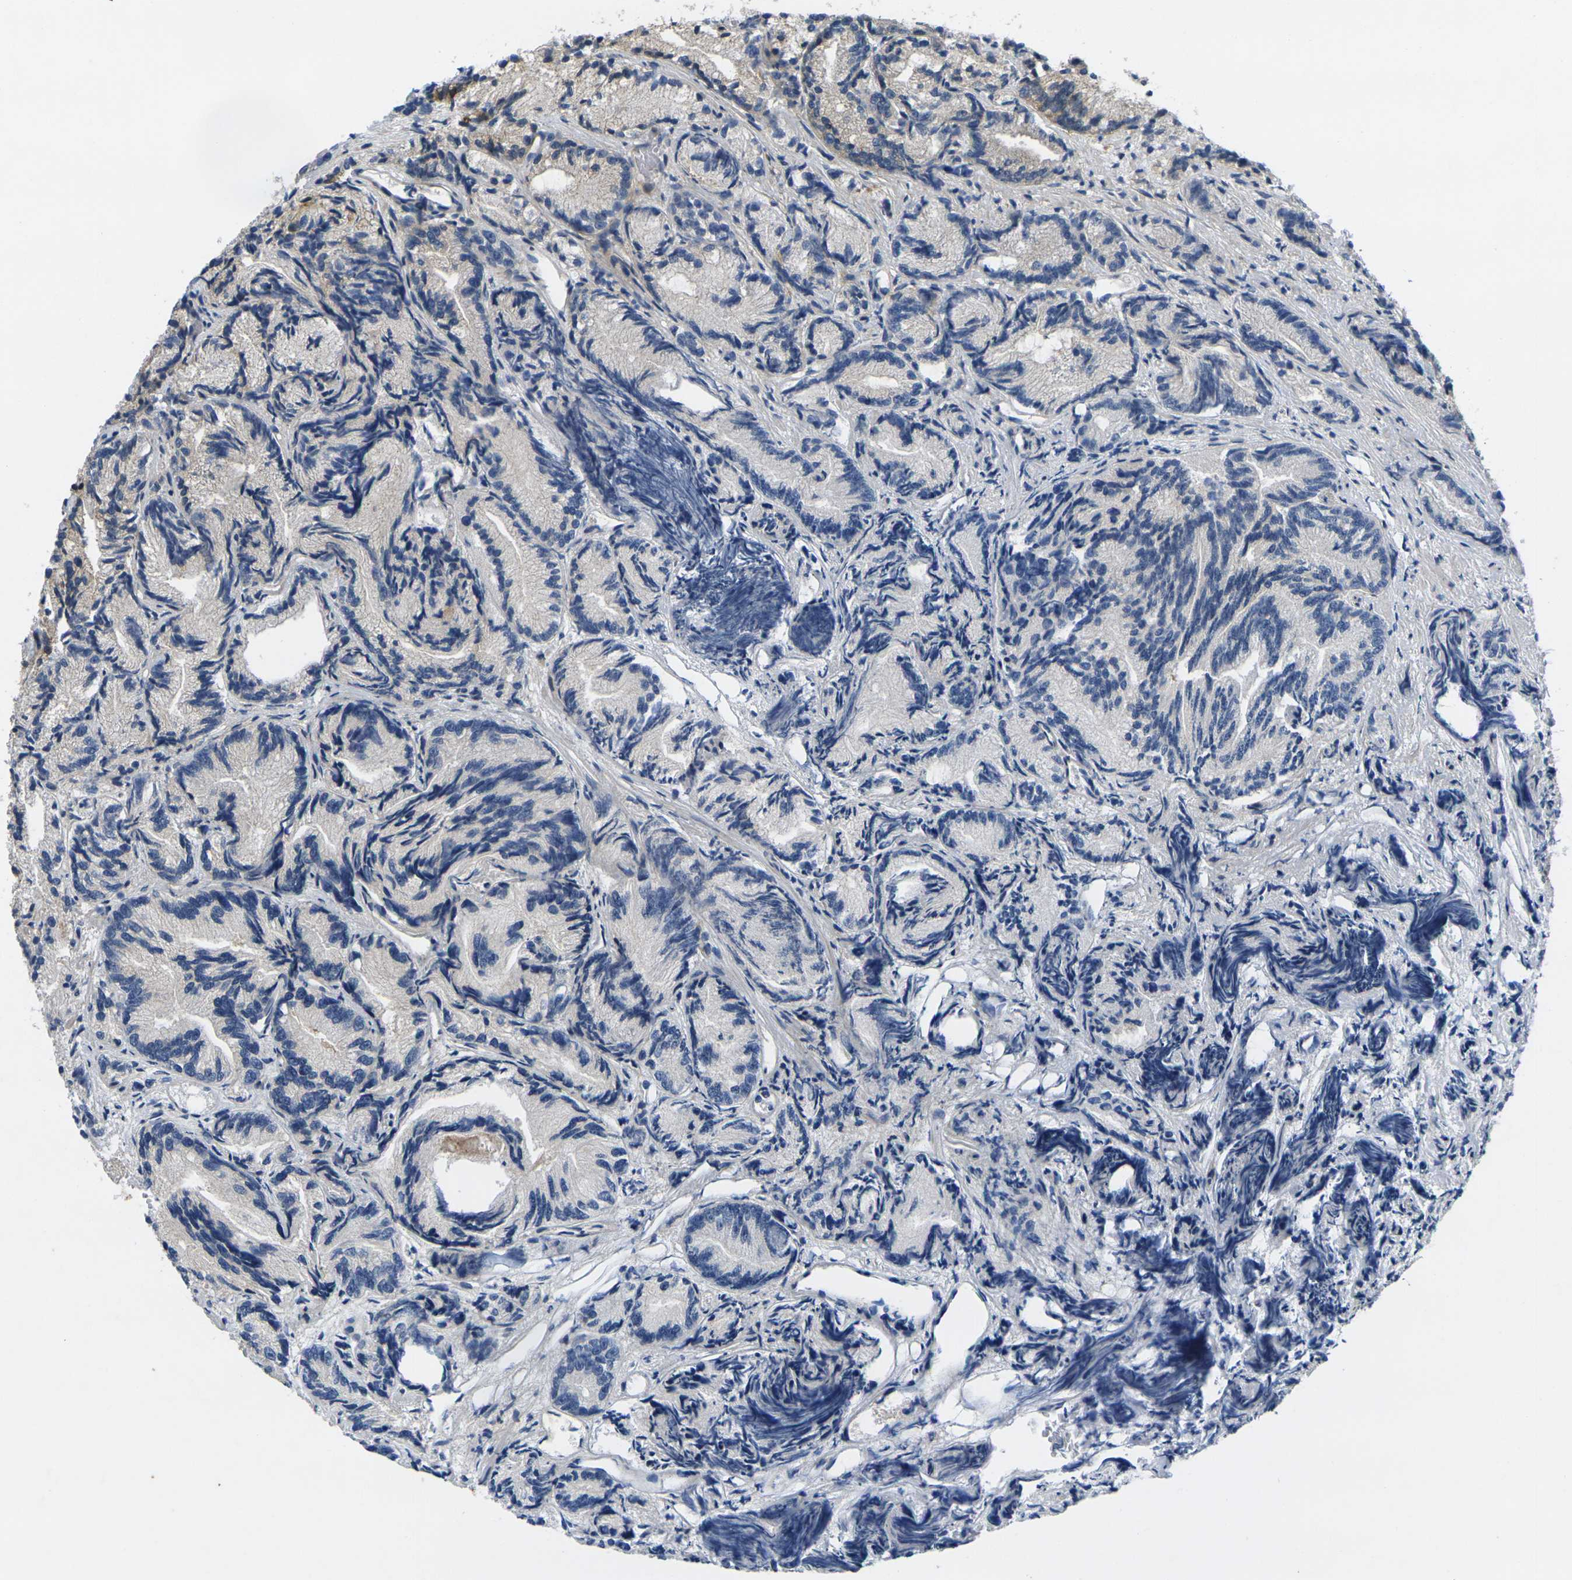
{"staining": {"intensity": "strong", "quantity": "25%-75%", "location": "cytoplasmic/membranous"}, "tissue": "prostate cancer", "cell_type": "Tumor cells", "image_type": "cancer", "snomed": [{"axis": "morphology", "description": "Adenocarcinoma, Low grade"}, {"axis": "topography", "description": "Prostate"}], "caption": "Prostate cancer was stained to show a protein in brown. There is high levels of strong cytoplasmic/membranous positivity in approximately 25%-75% of tumor cells.", "gene": "ROBO2", "patient": {"sex": "male", "age": 89}}